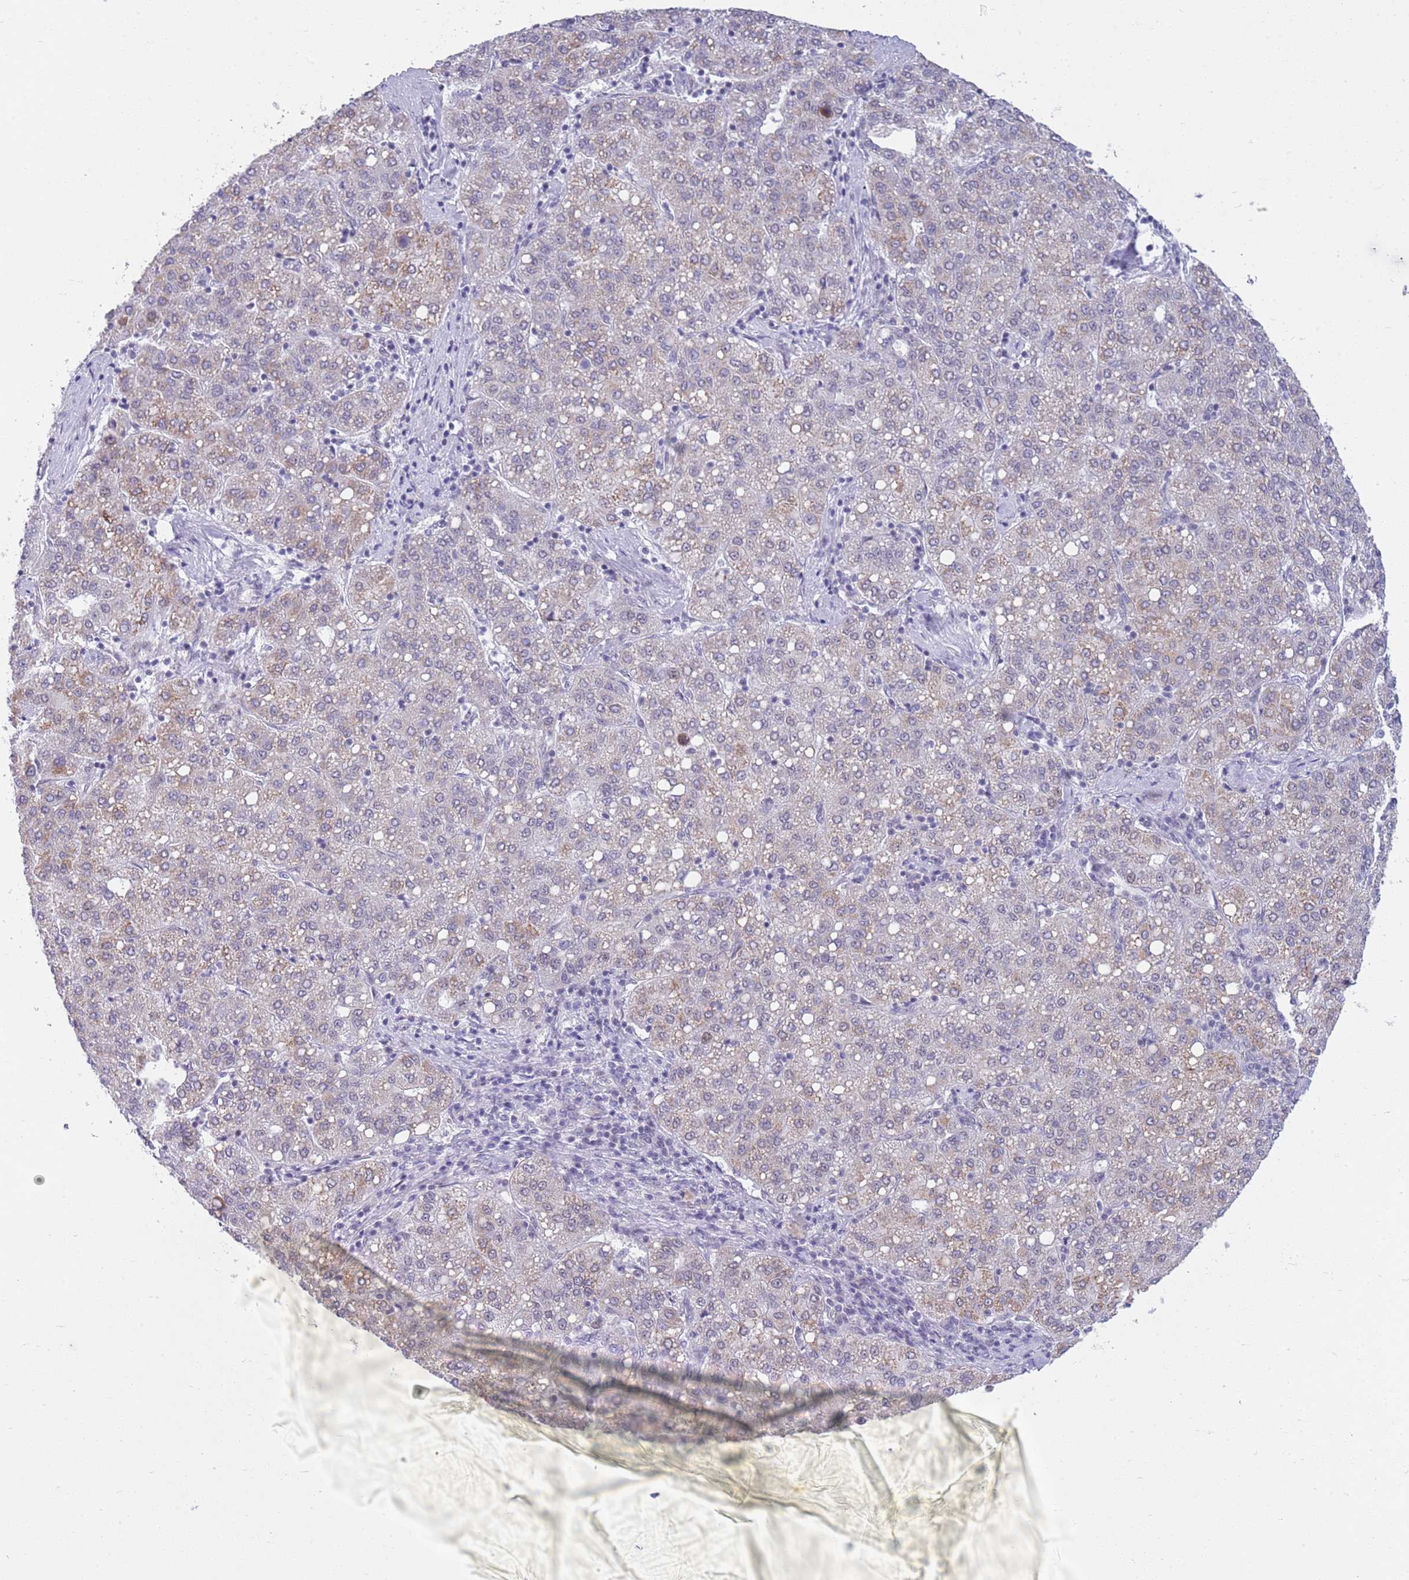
{"staining": {"intensity": "weak", "quantity": "25%-75%", "location": "cytoplasmic/membranous"}, "tissue": "liver cancer", "cell_type": "Tumor cells", "image_type": "cancer", "snomed": [{"axis": "morphology", "description": "Carcinoma, Hepatocellular, NOS"}, {"axis": "topography", "description": "Liver"}], "caption": "A brown stain highlights weak cytoplasmic/membranous positivity of a protein in human liver cancer (hepatocellular carcinoma) tumor cells.", "gene": "RFX1", "patient": {"sex": "male", "age": 65}}